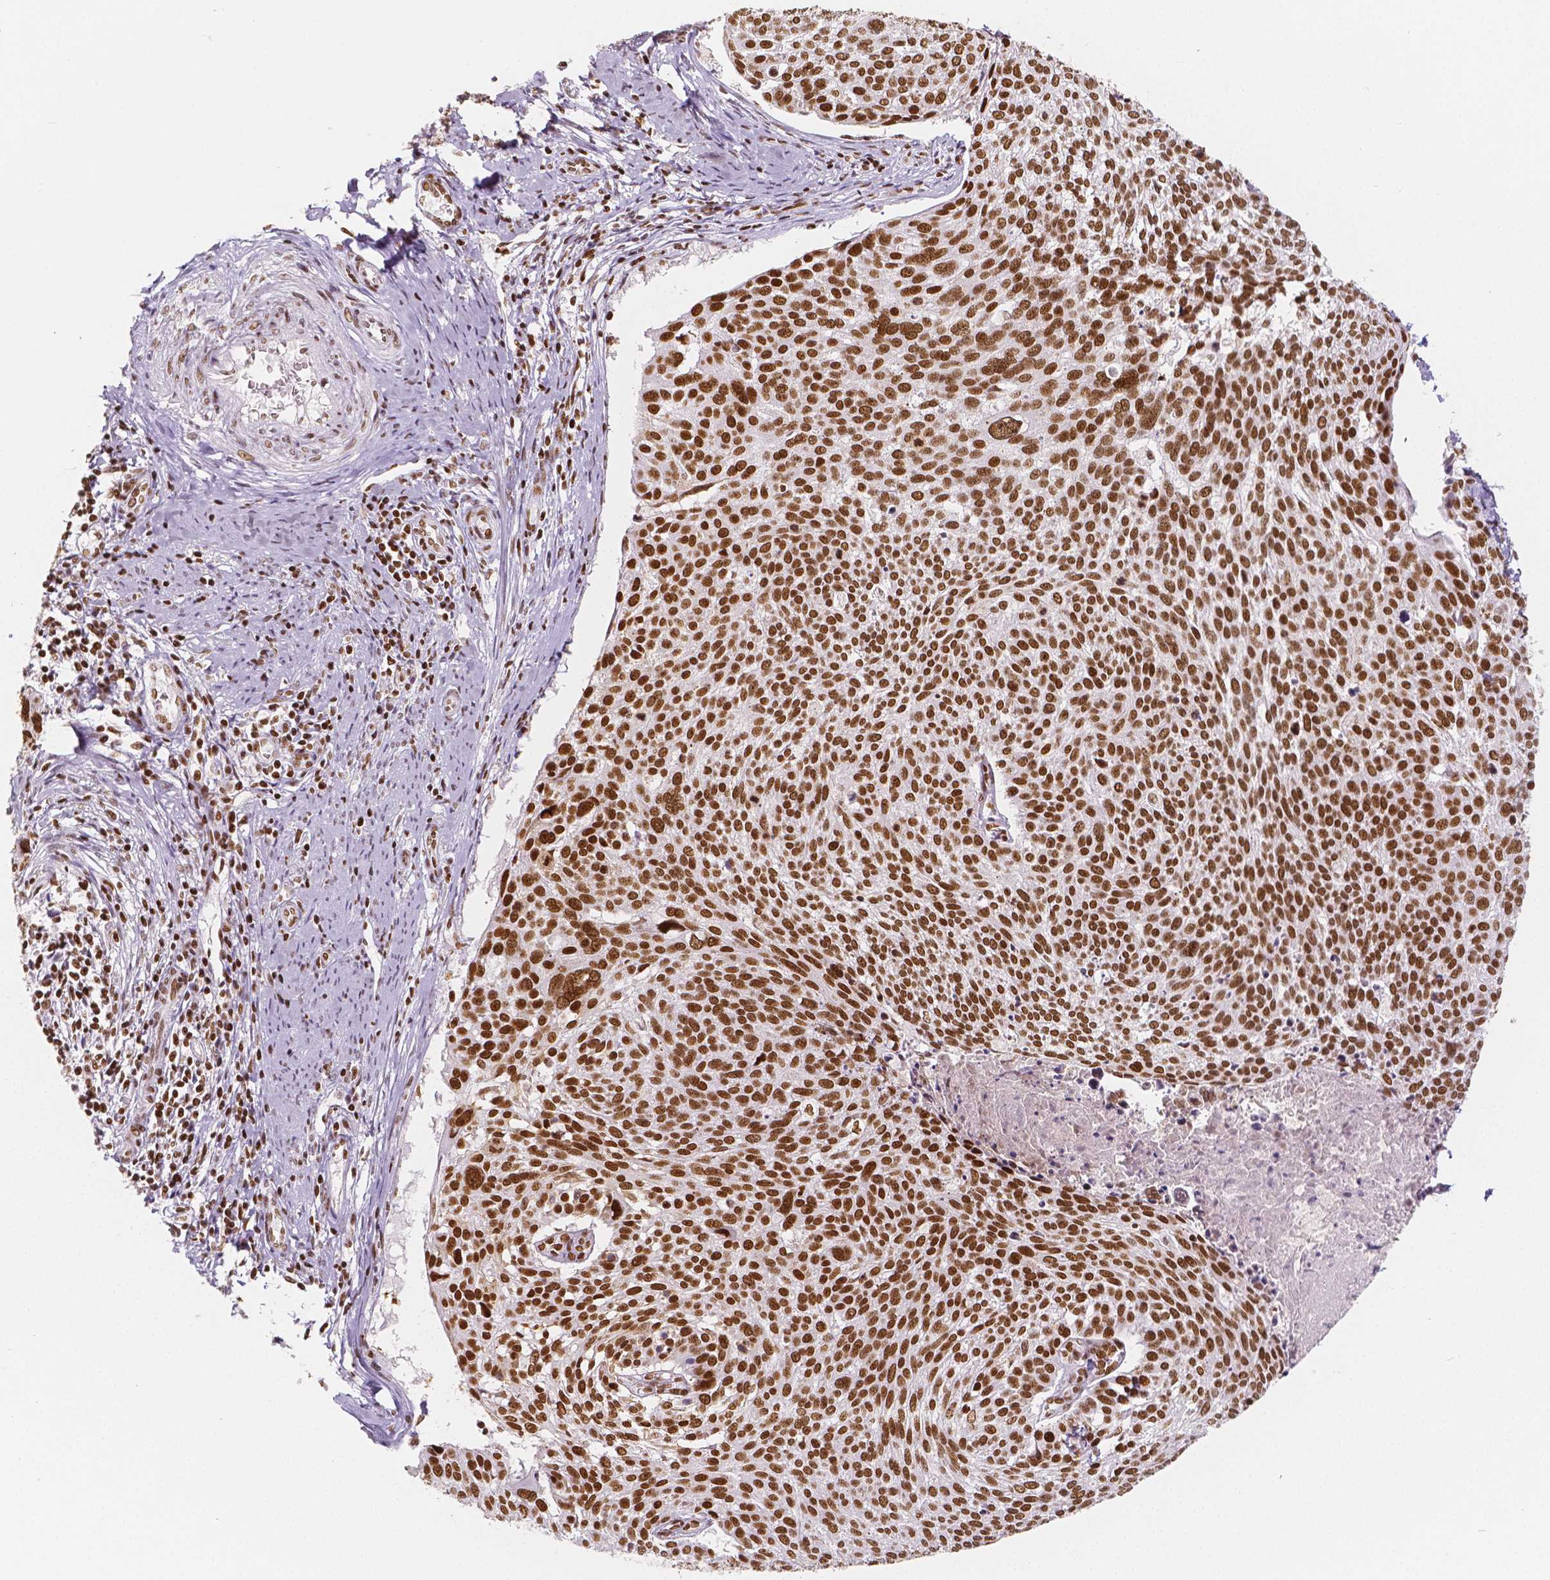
{"staining": {"intensity": "strong", "quantity": ">75%", "location": "nuclear"}, "tissue": "cervical cancer", "cell_type": "Tumor cells", "image_type": "cancer", "snomed": [{"axis": "morphology", "description": "Squamous cell carcinoma, NOS"}, {"axis": "topography", "description": "Cervix"}], "caption": "Human squamous cell carcinoma (cervical) stained for a protein (brown) demonstrates strong nuclear positive staining in about >75% of tumor cells.", "gene": "HDAC1", "patient": {"sex": "female", "age": 39}}